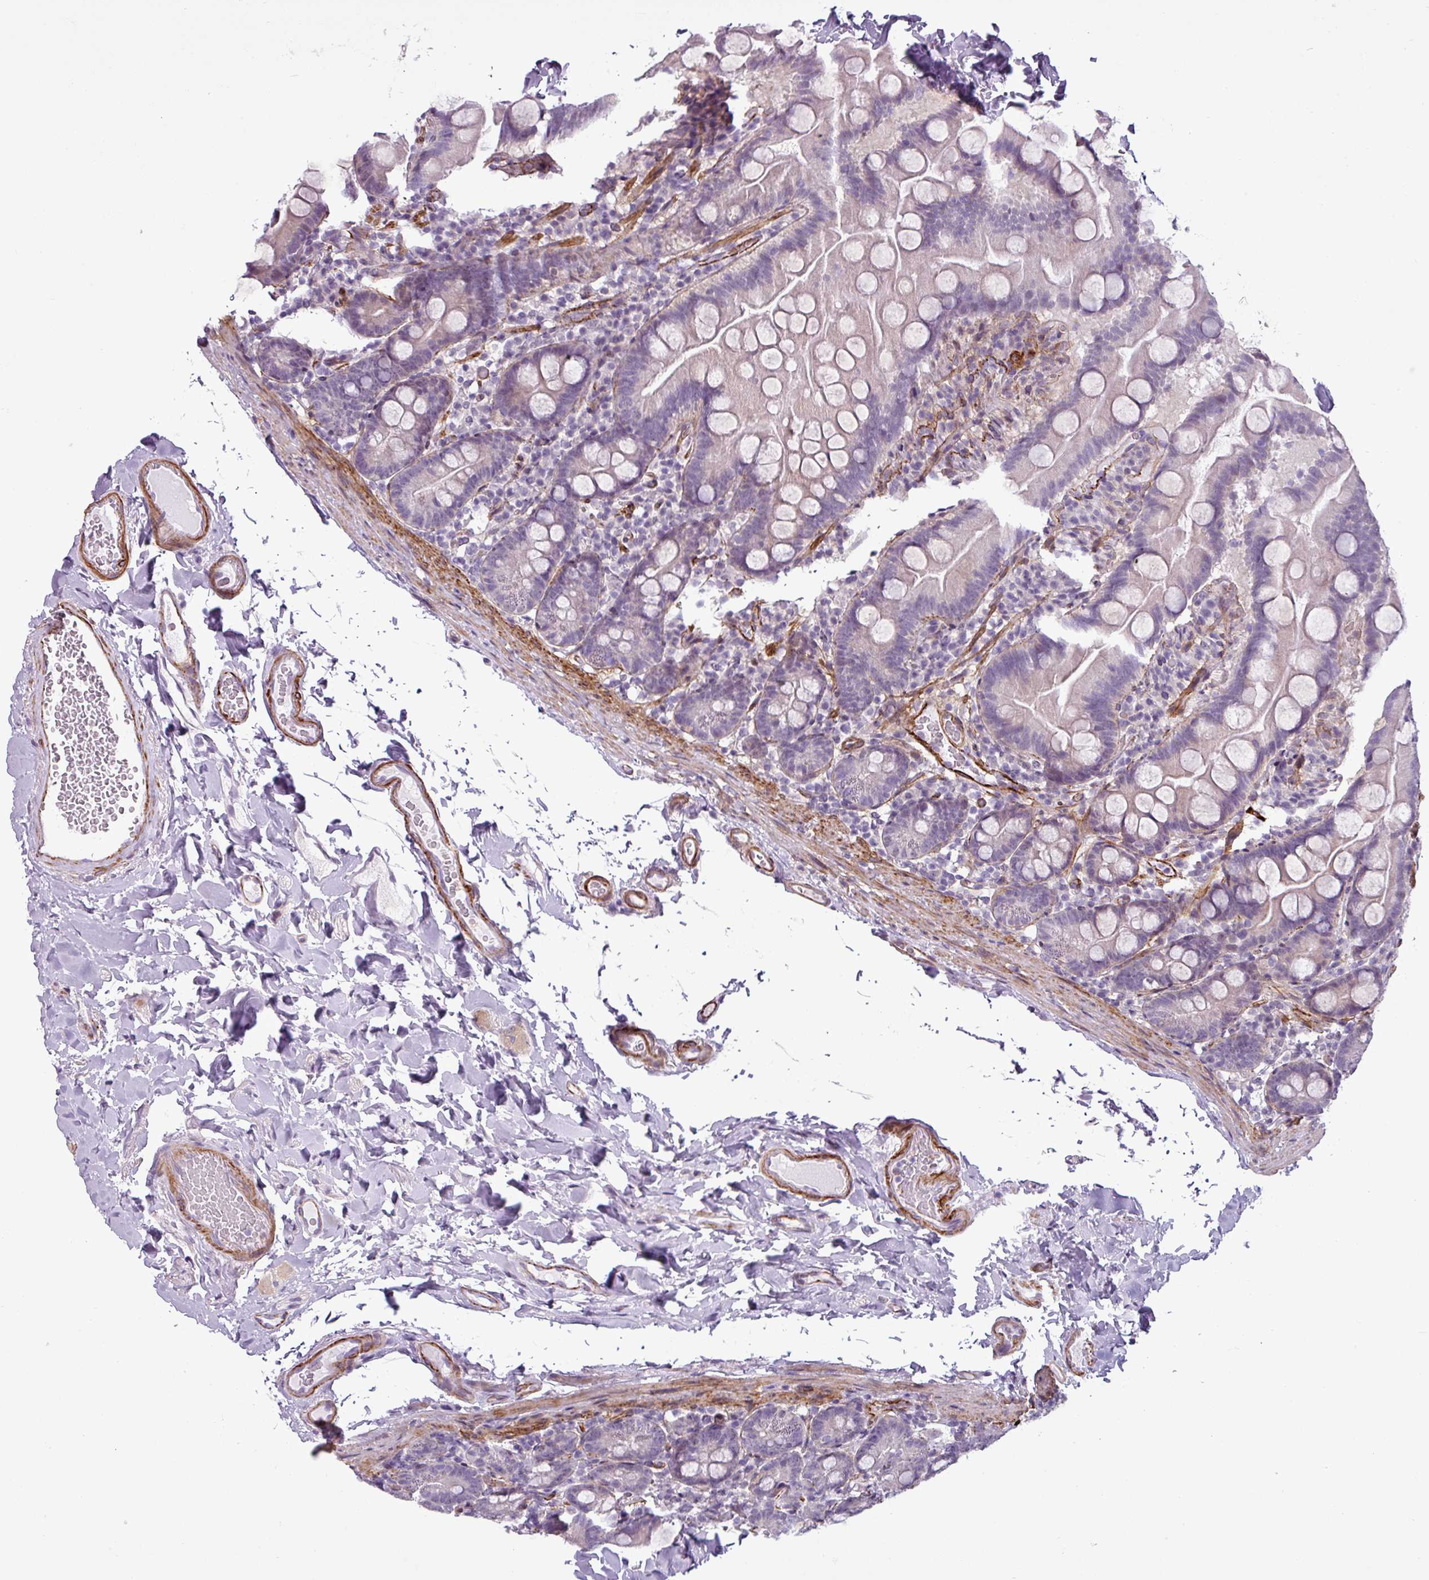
{"staining": {"intensity": "negative", "quantity": "none", "location": "none"}, "tissue": "small intestine", "cell_type": "Glandular cells", "image_type": "normal", "snomed": [{"axis": "morphology", "description": "Normal tissue, NOS"}, {"axis": "topography", "description": "Small intestine"}], "caption": "The micrograph exhibits no staining of glandular cells in benign small intestine. (Stains: DAB immunohistochemistry with hematoxylin counter stain, Microscopy: brightfield microscopy at high magnification).", "gene": "ATP10A", "patient": {"sex": "female", "age": 68}}